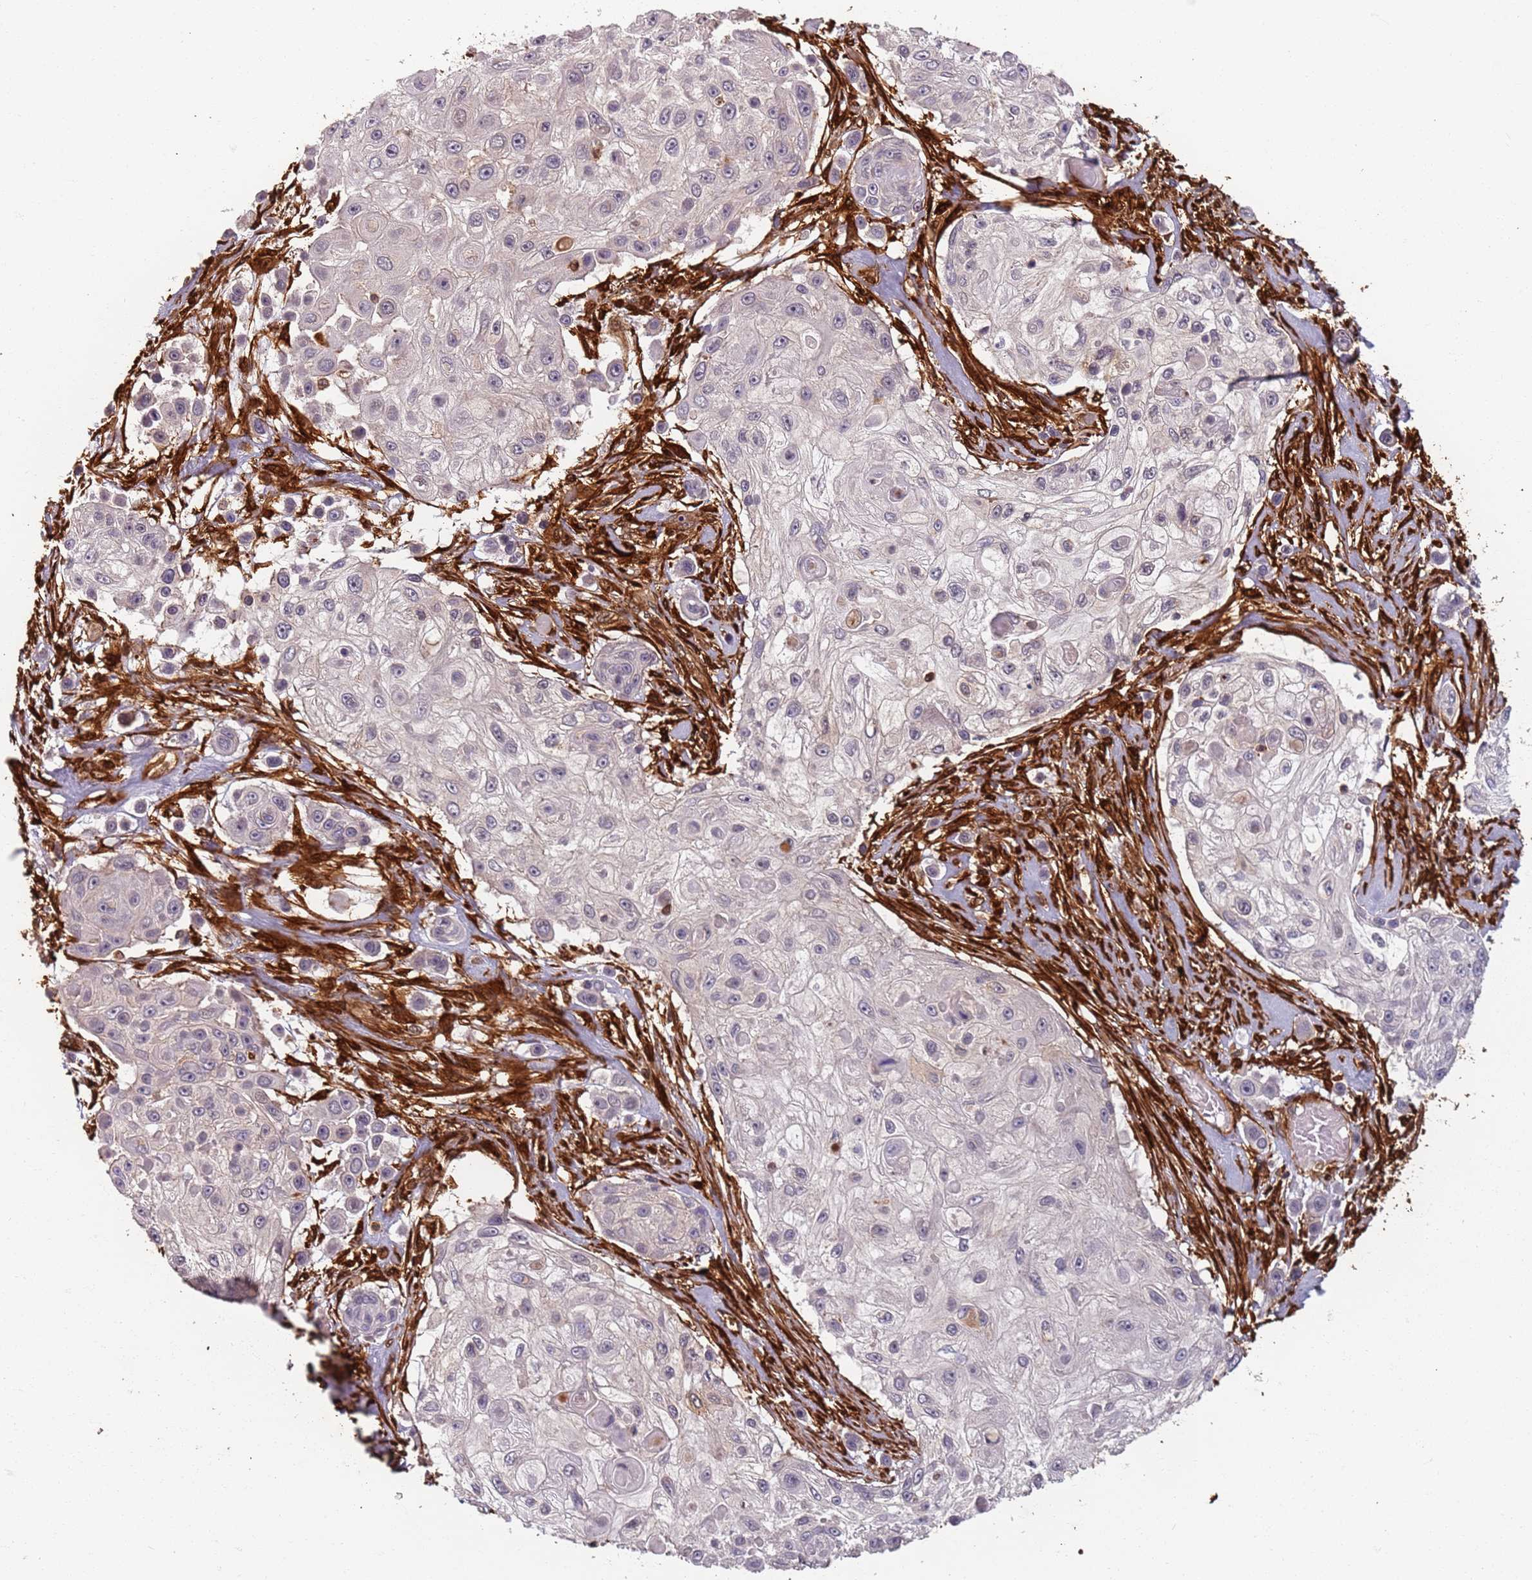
{"staining": {"intensity": "weak", "quantity": "<25%", "location": "nuclear"}, "tissue": "skin cancer", "cell_type": "Tumor cells", "image_type": "cancer", "snomed": [{"axis": "morphology", "description": "Squamous cell carcinoma, NOS"}, {"axis": "topography", "description": "Skin"}], "caption": "Tumor cells show no significant protein expression in skin cancer.", "gene": "SDCCAG8", "patient": {"sex": "male", "age": 67}}